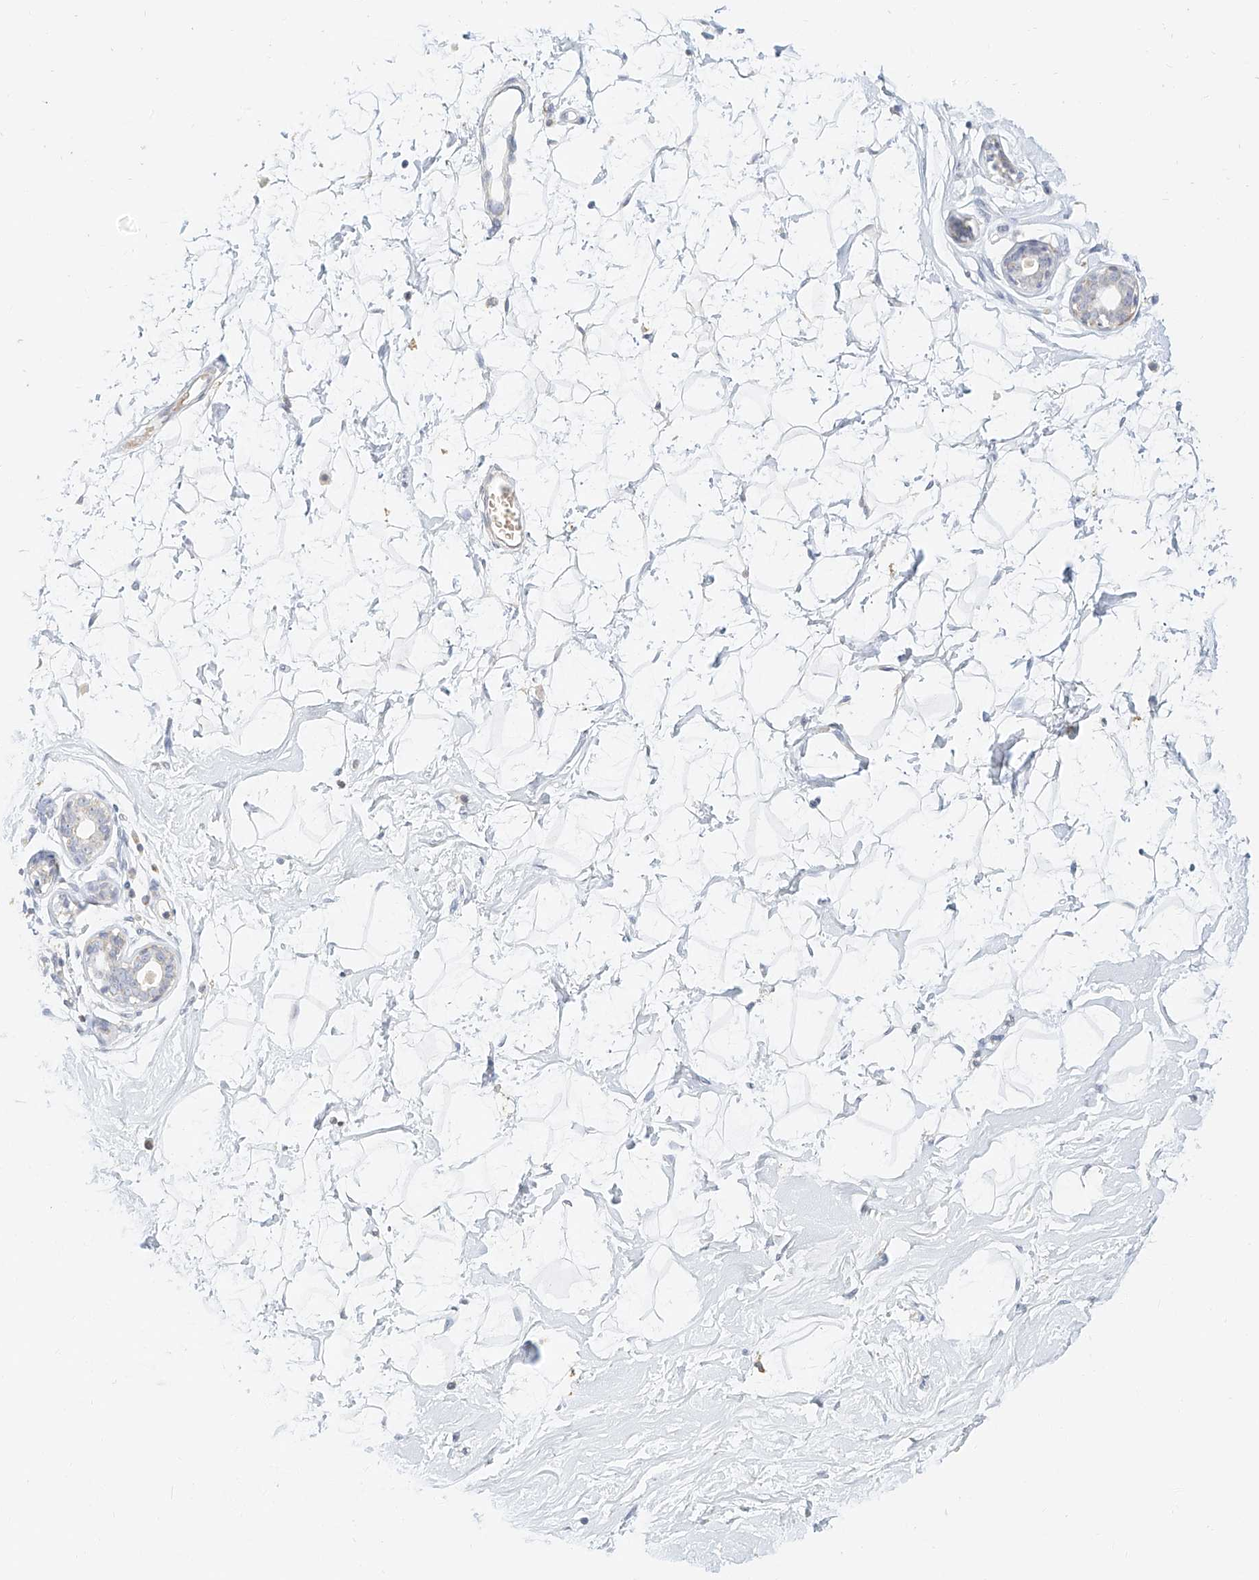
{"staining": {"intensity": "negative", "quantity": "none", "location": "none"}, "tissue": "breast", "cell_type": "Adipocytes", "image_type": "normal", "snomed": [{"axis": "morphology", "description": "Normal tissue, NOS"}, {"axis": "morphology", "description": "Adenoma, NOS"}, {"axis": "topography", "description": "Breast"}], "caption": "Adipocytes are negative for protein expression in unremarkable human breast. The staining was performed using DAB (3,3'-diaminobenzidine) to visualize the protein expression in brown, while the nuclei were stained in blue with hematoxylin (Magnification: 20x).", "gene": "CXorf58", "patient": {"sex": "female", "age": 23}}